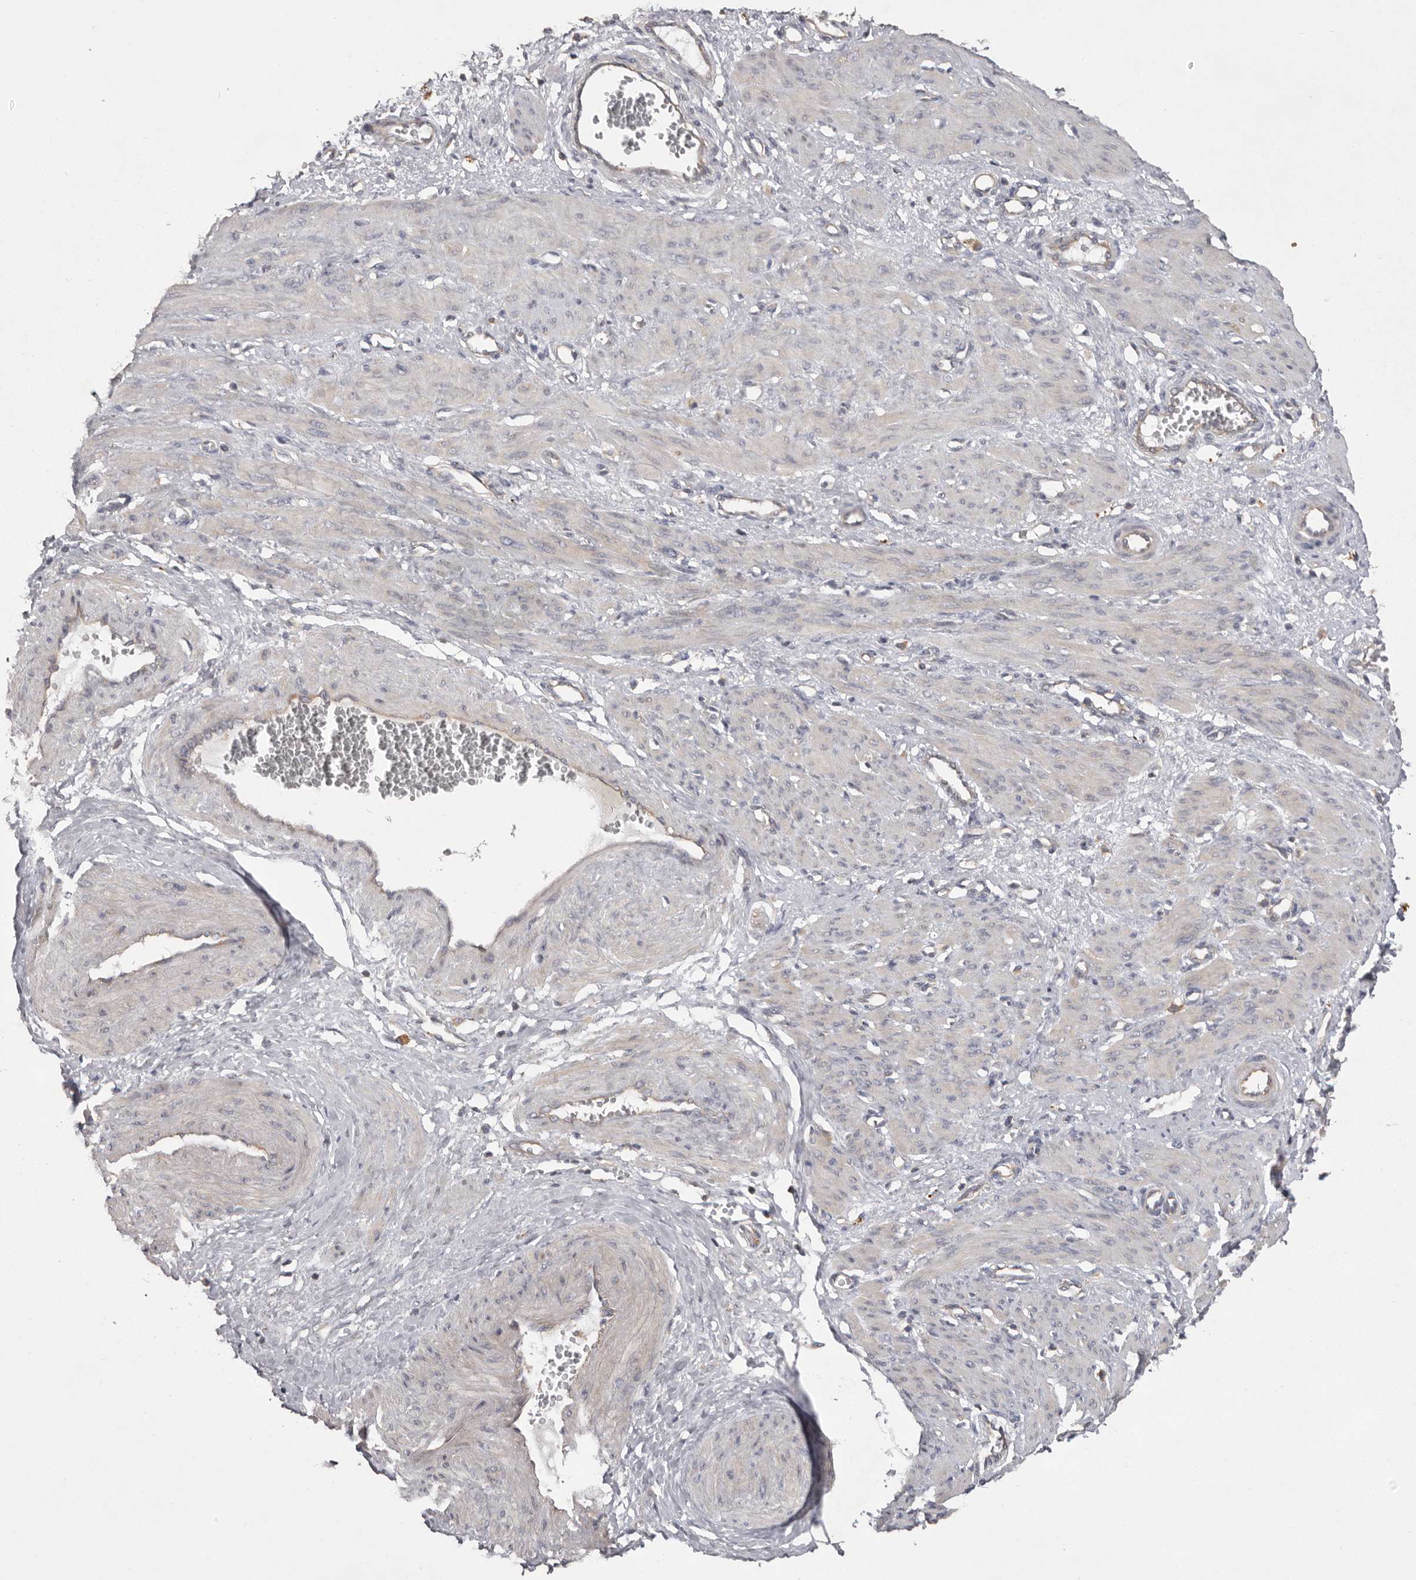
{"staining": {"intensity": "weak", "quantity": "25%-75%", "location": "cytoplasmic/membranous"}, "tissue": "smooth muscle", "cell_type": "Smooth muscle cells", "image_type": "normal", "snomed": [{"axis": "morphology", "description": "Normal tissue, NOS"}, {"axis": "topography", "description": "Endometrium"}], "caption": "Immunohistochemistry (DAB (3,3'-diaminobenzidine)) staining of benign human smooth muscle reveals weak cytoplasmic/membranous protein staining in approximately 25%-75% of smooth muscle cells.", "gene": "WDR47", "patient": {"sex": "female", "age": 33}}